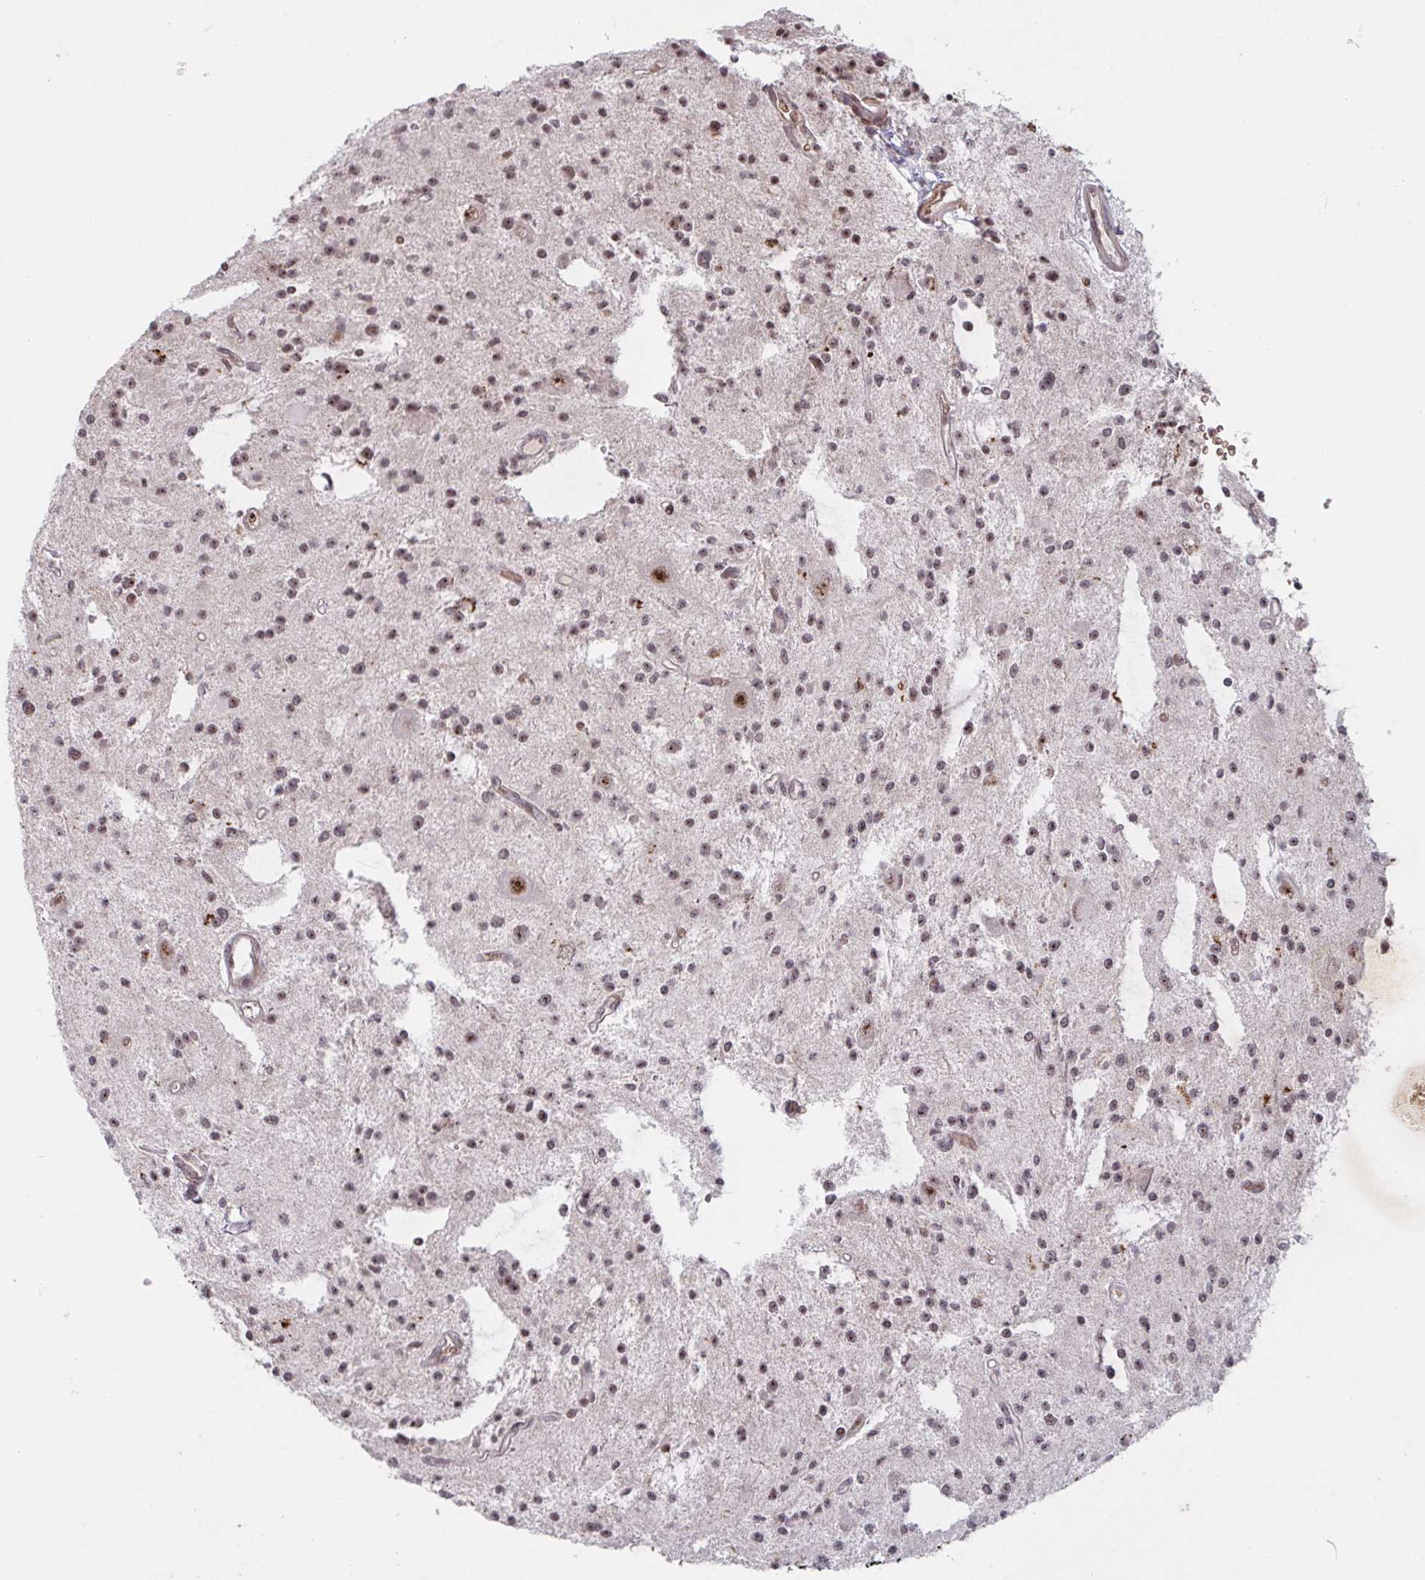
{"staining": {"intensity": "moderate", "quantity": ">75%", "location": "nuclear"}, "tissue": "glioma", "cell_type": "Tumor cells", "image_type": "cancer", "snomed": [{"axis": "morphology", "description": "Glioma, malignant, Low grade"}, {"axis": "topography", "description": "Brain"}], "caption": "Protein expression analysis of malignant glioma (low-grade) reveals moderate nuclear positivity in approximately >75% of tumor cells.", "gene": "NLRP13", "patient": {"sex": "male", "age": 43}}